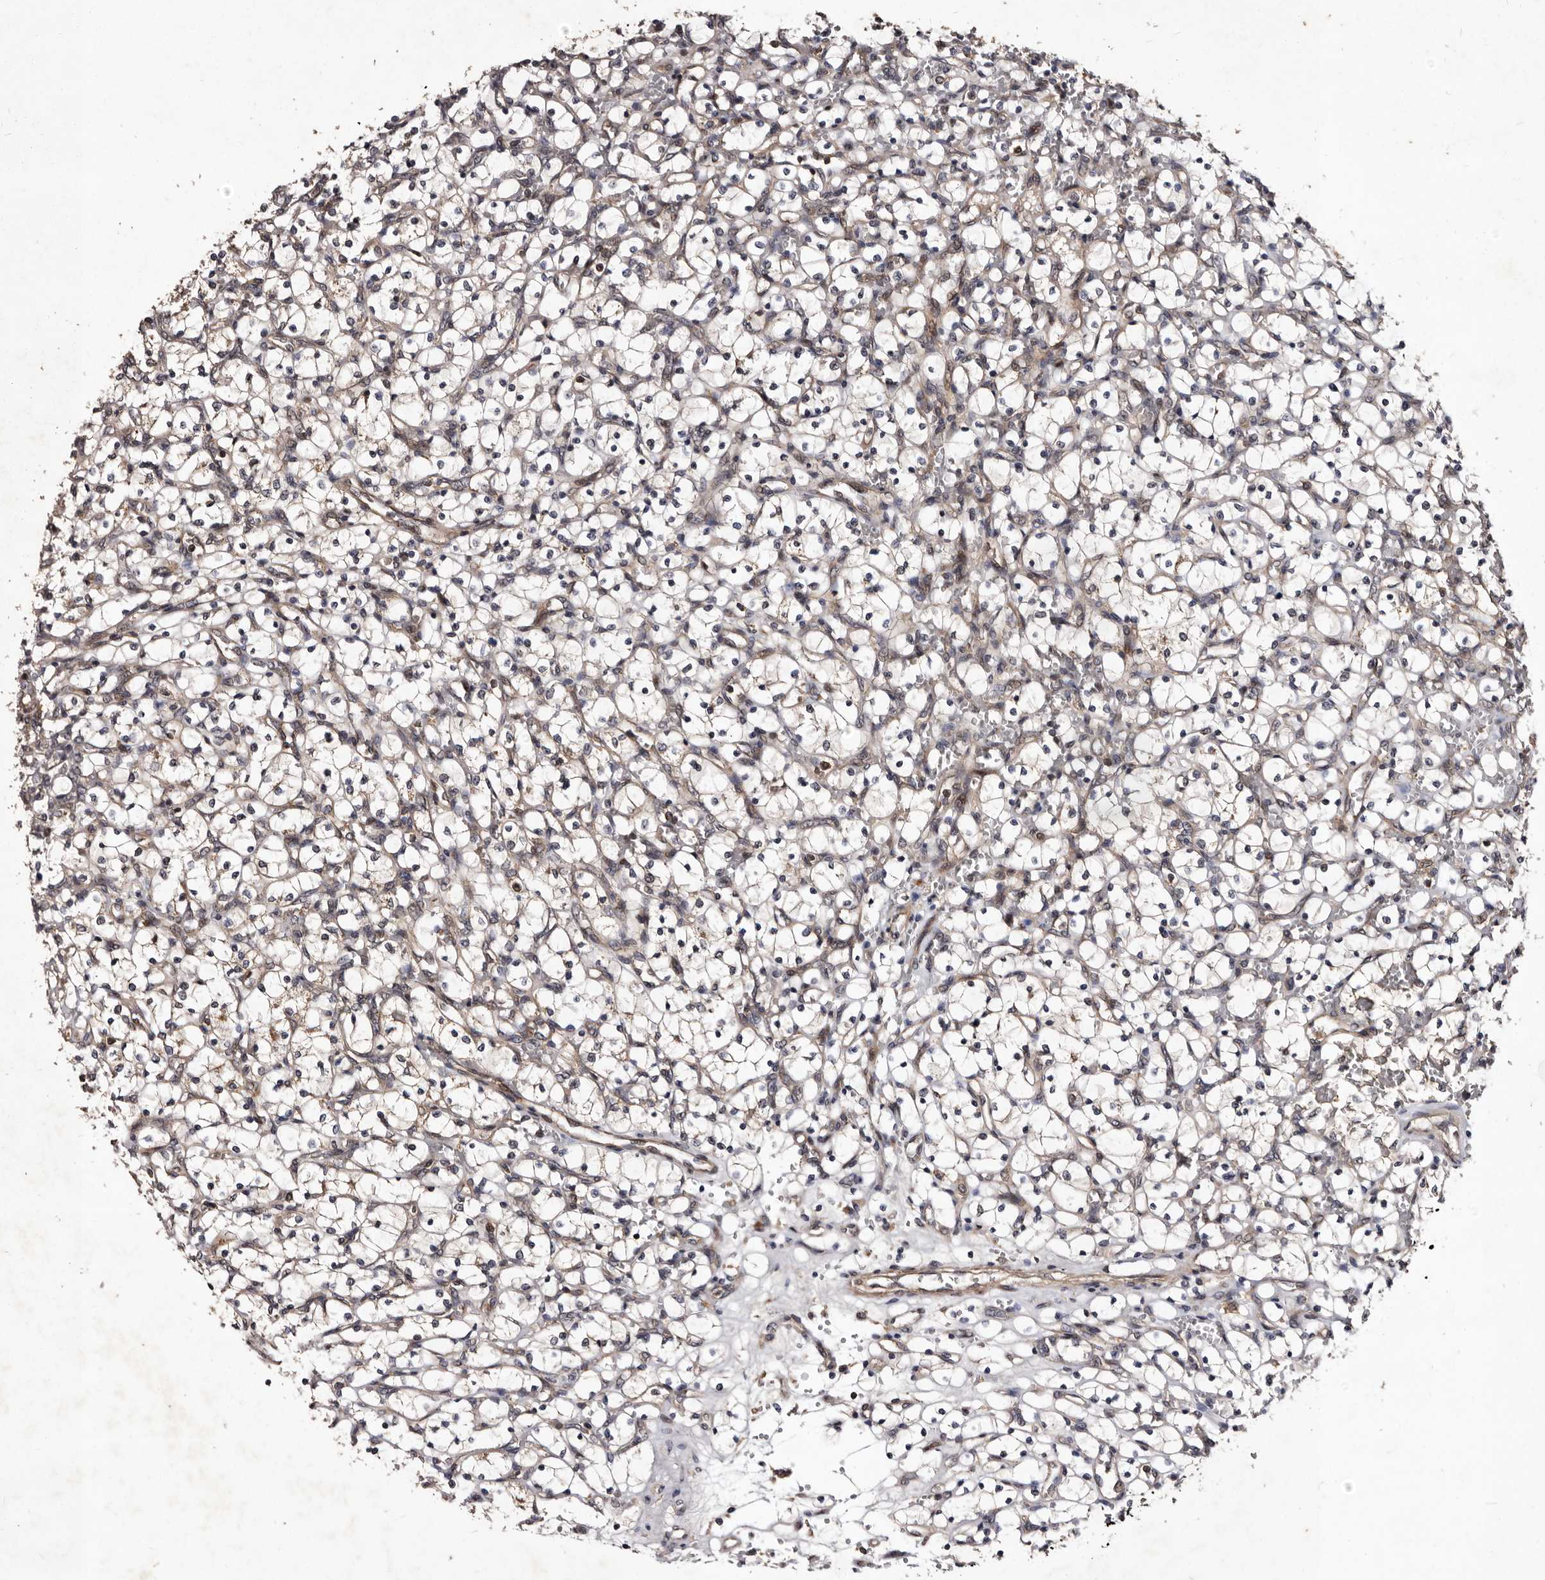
{"staining": {"intensity": "negative", "quantity": "none", "location": "none"}, "tissue": "renal cancer", "cell_type": "Tumor cells", "image_type": "cancer", "snomed": [{"axis": "morphology", "description": "Adenocarcinoma, NOS"}, {"axis": "topography", "description": "Kidney"}], "caption": "Tumor cells are negative for brown protein staining in renal cancer.", "gene": "MKRN3", "patient": {"sex": "female", "age": 69}}